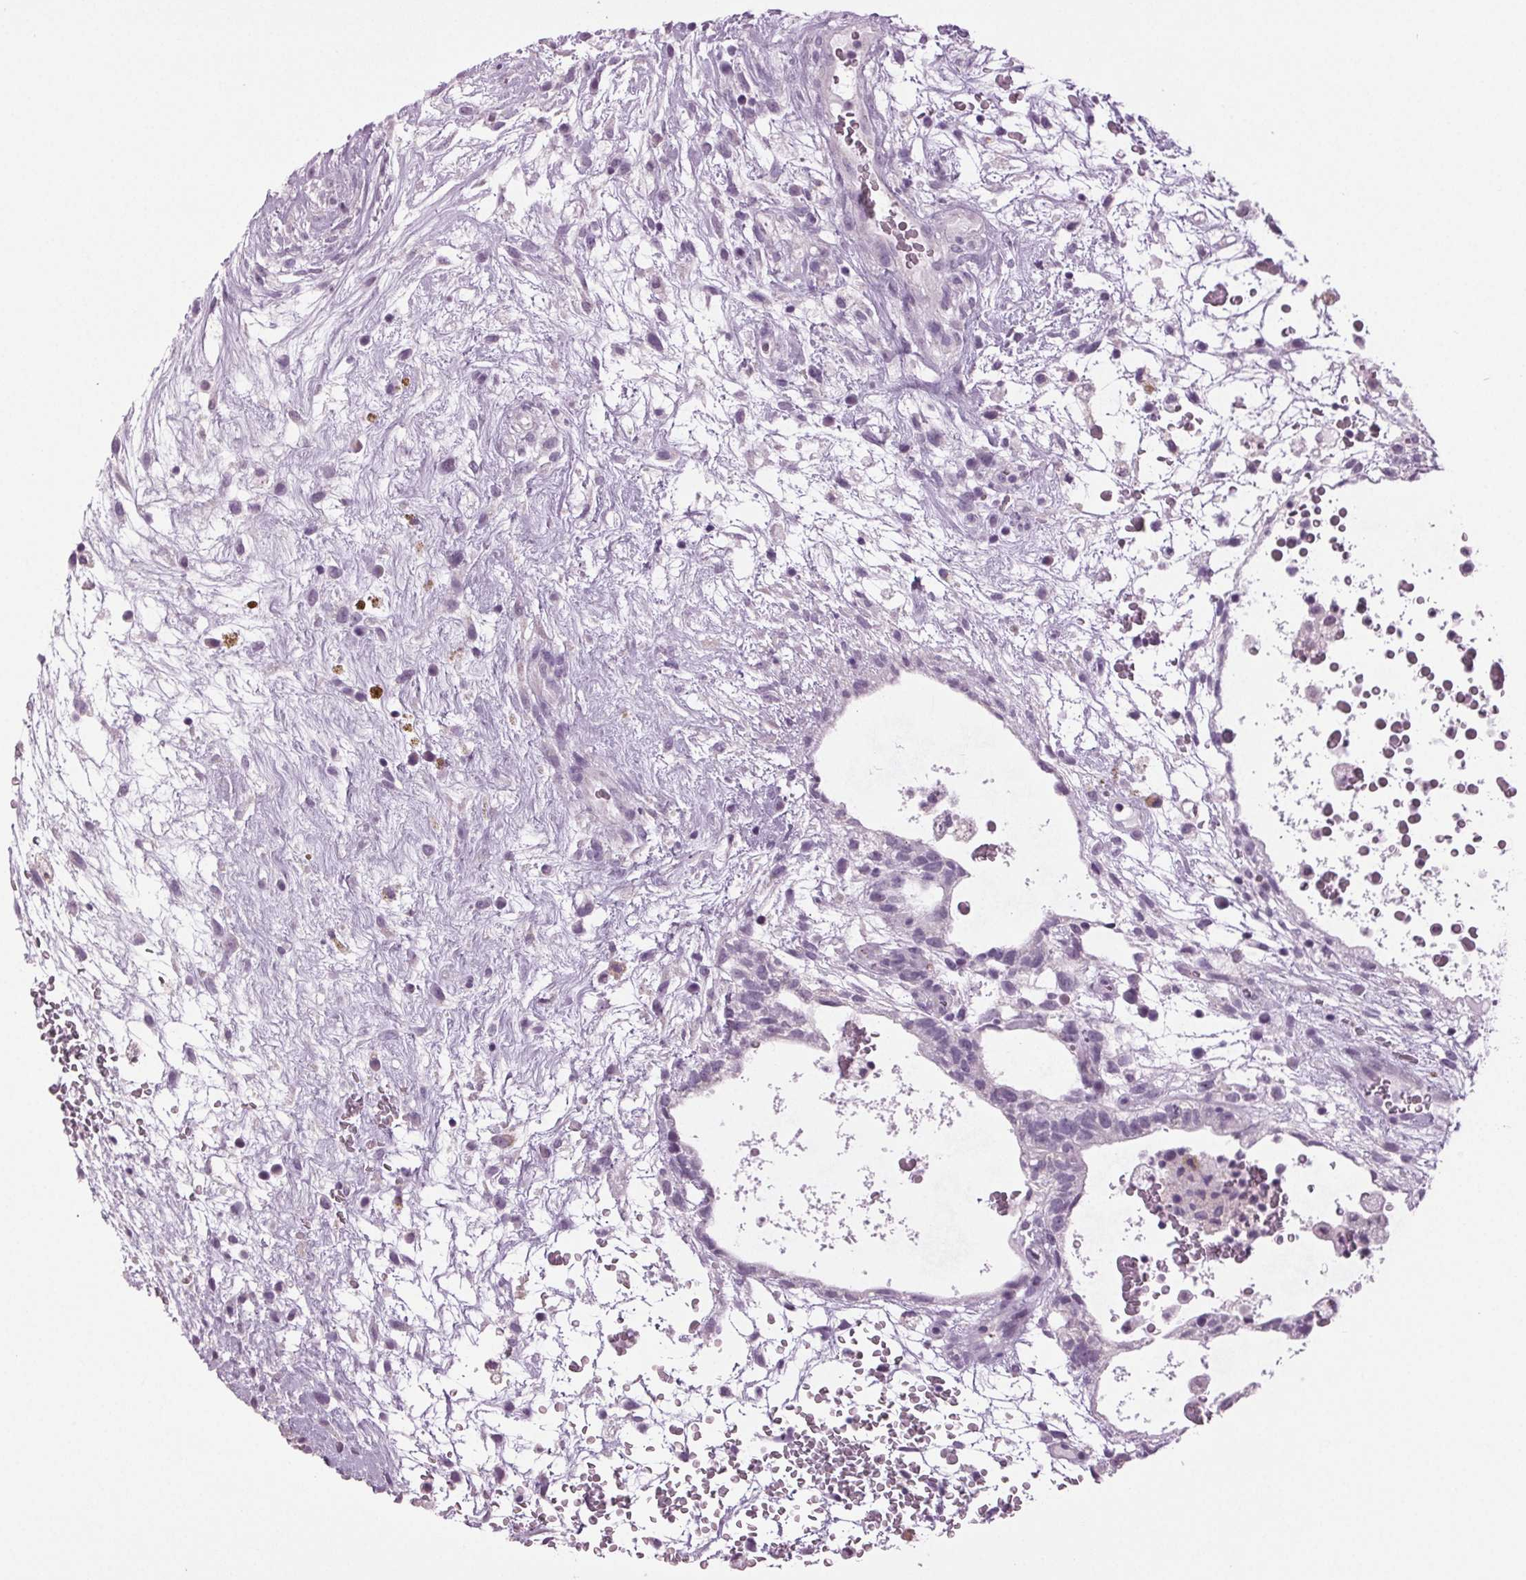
{"staining": {"intensity": "negative", "quantity": "none", "location": "none"}, "tissue": "testis cancer", "cell_type": "Tumor cells", "image_type": "cancer", "snomed": [{"axis": "morphology", "description": "Normal tissue, NOS"}, {"axis": "morphology", "description": "Carcinoma, Embryonal, NOS"}, {"axis": "topography", "description": "Testis"}], "caption": "IHC micrograph of embryonal carcinoma (testis) stained for a protein (brown), which exhibits no expression in tumor cells.", "gene": "DNAH12", "patient": {"sex": "male", "age": 32}}